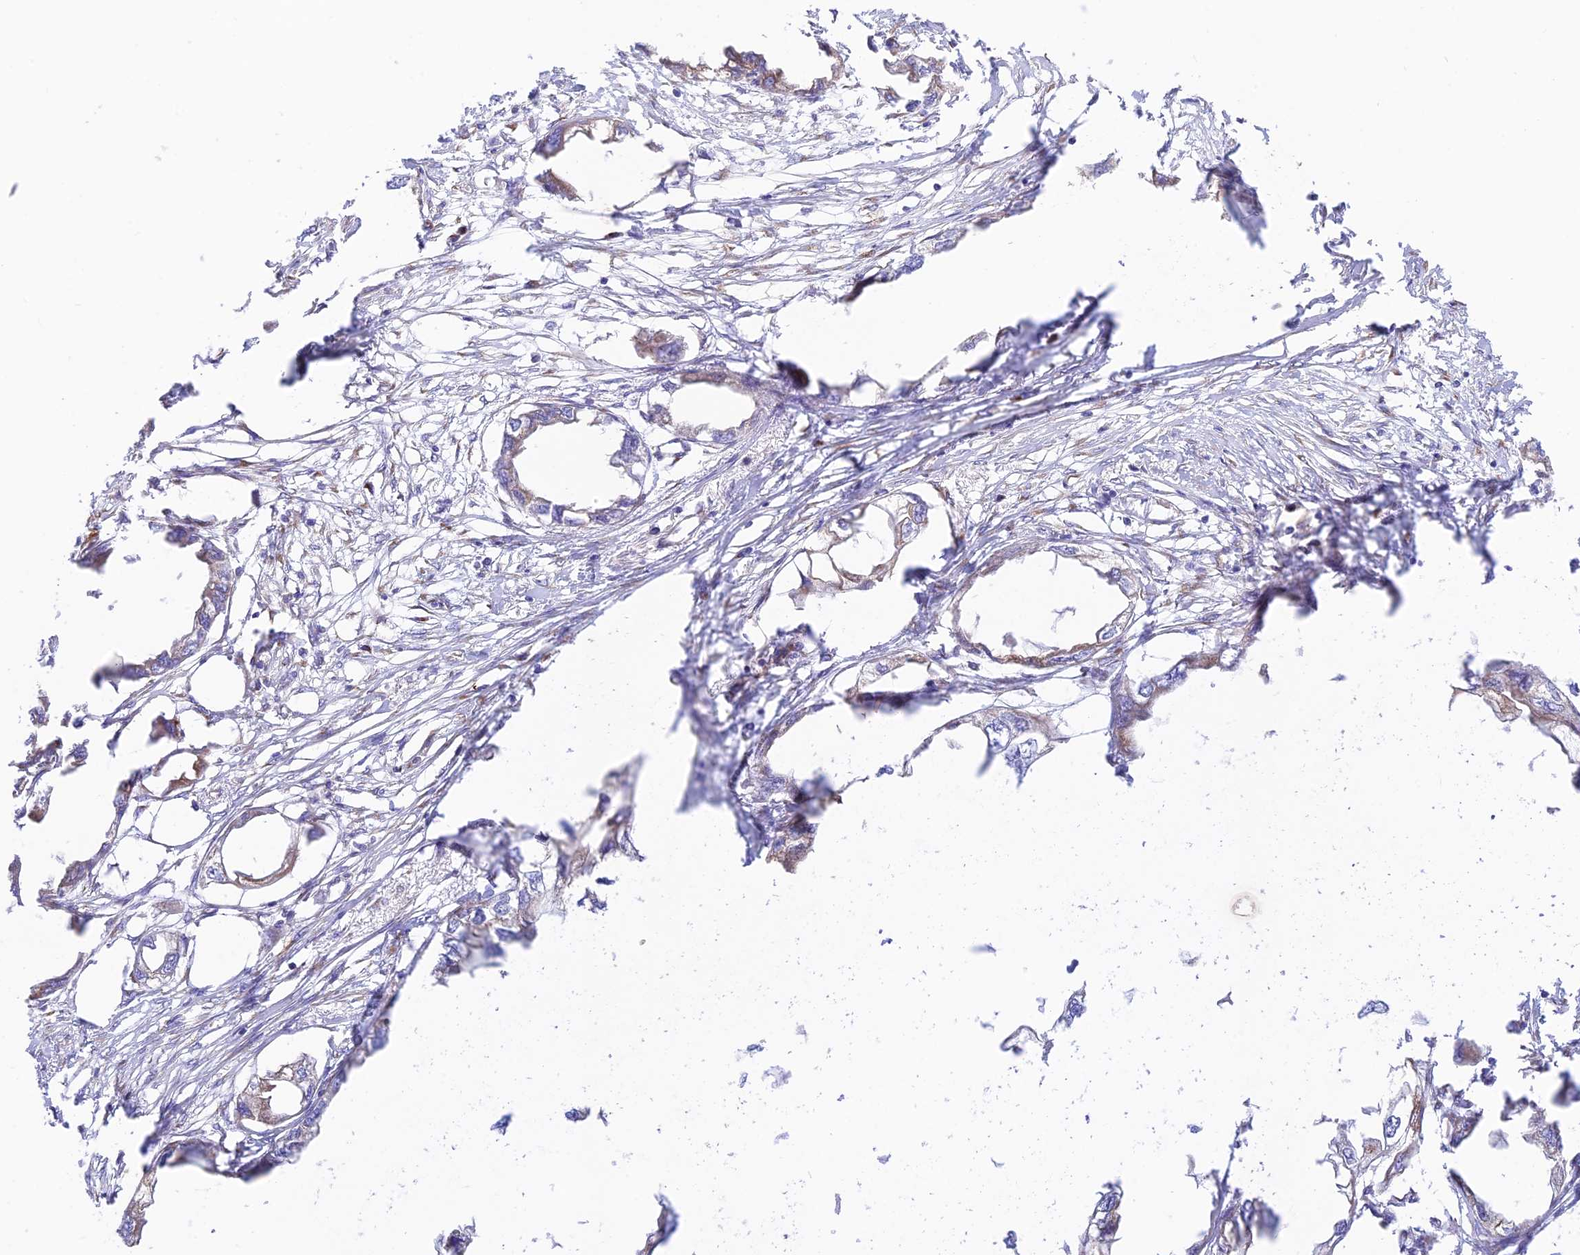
{"staining": {"intensity": "negative", "quantity": "none", "location": "none"}, "tissue": "endometrial cancer", "cell_type": "Tumor cells", "image_type": "cancer", "snomed": [{"axis": "morphology", "description": "Adenocarcinoma, NOS"}, {"axis": "morphology", "description": "Adenocarcinoma, metastatic, NOS"}, {"axis": "topography", "description": "Adipose tissue"}, {"axis": "topography", "description": "Endometrium"}], "caption": "An image of endometrial cancer (metastatic adenocarcinoma) stained for a protein demonstrates no brown staining in tumor cells.", "gene": "GOLGA3", "patient": {"sex": "female", "age": 67}}